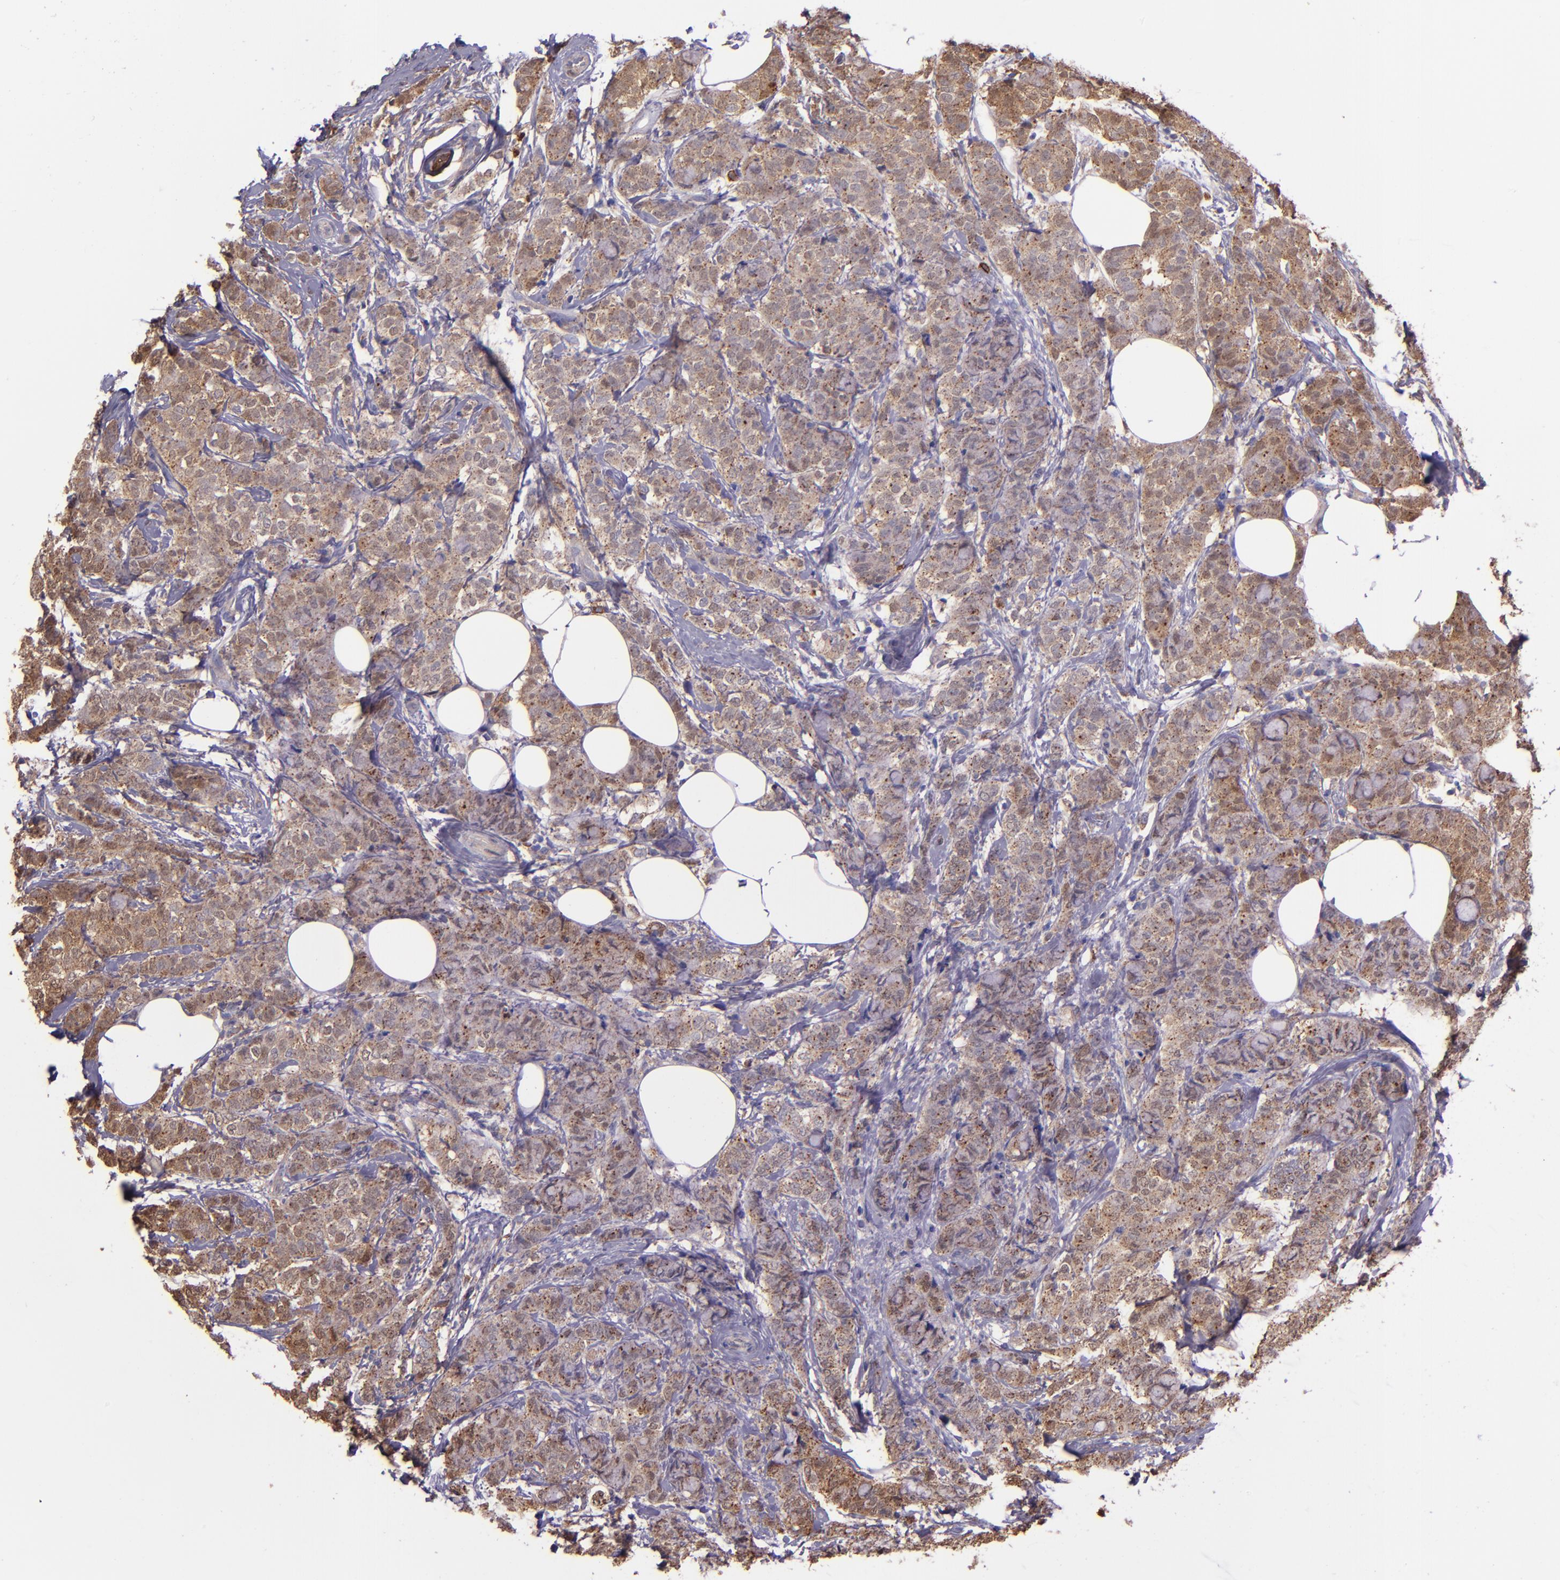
{"staining": {"intensity": "moderate", "quantity": ">75%", "location": "cytoplasmic/membranous,nuclear"}, "tissue": "breast cancer", "cell_type": "Tumor cells", "image_type": "cancer", "snomed": [{"axis": "morphology", "description": "Lobular carcinoma"}, {"axis": "topography", "description": "Breast"}], "caption": "Immunohistochemical staining of lobular carcinoma (breast) shows medium levels of moderate cytoplasmic/membranous and nuclear protein expression in approximately >75% of tumor cells.", "gene": "WASHC1", "patient": {"sex": "female", "age": 60}}